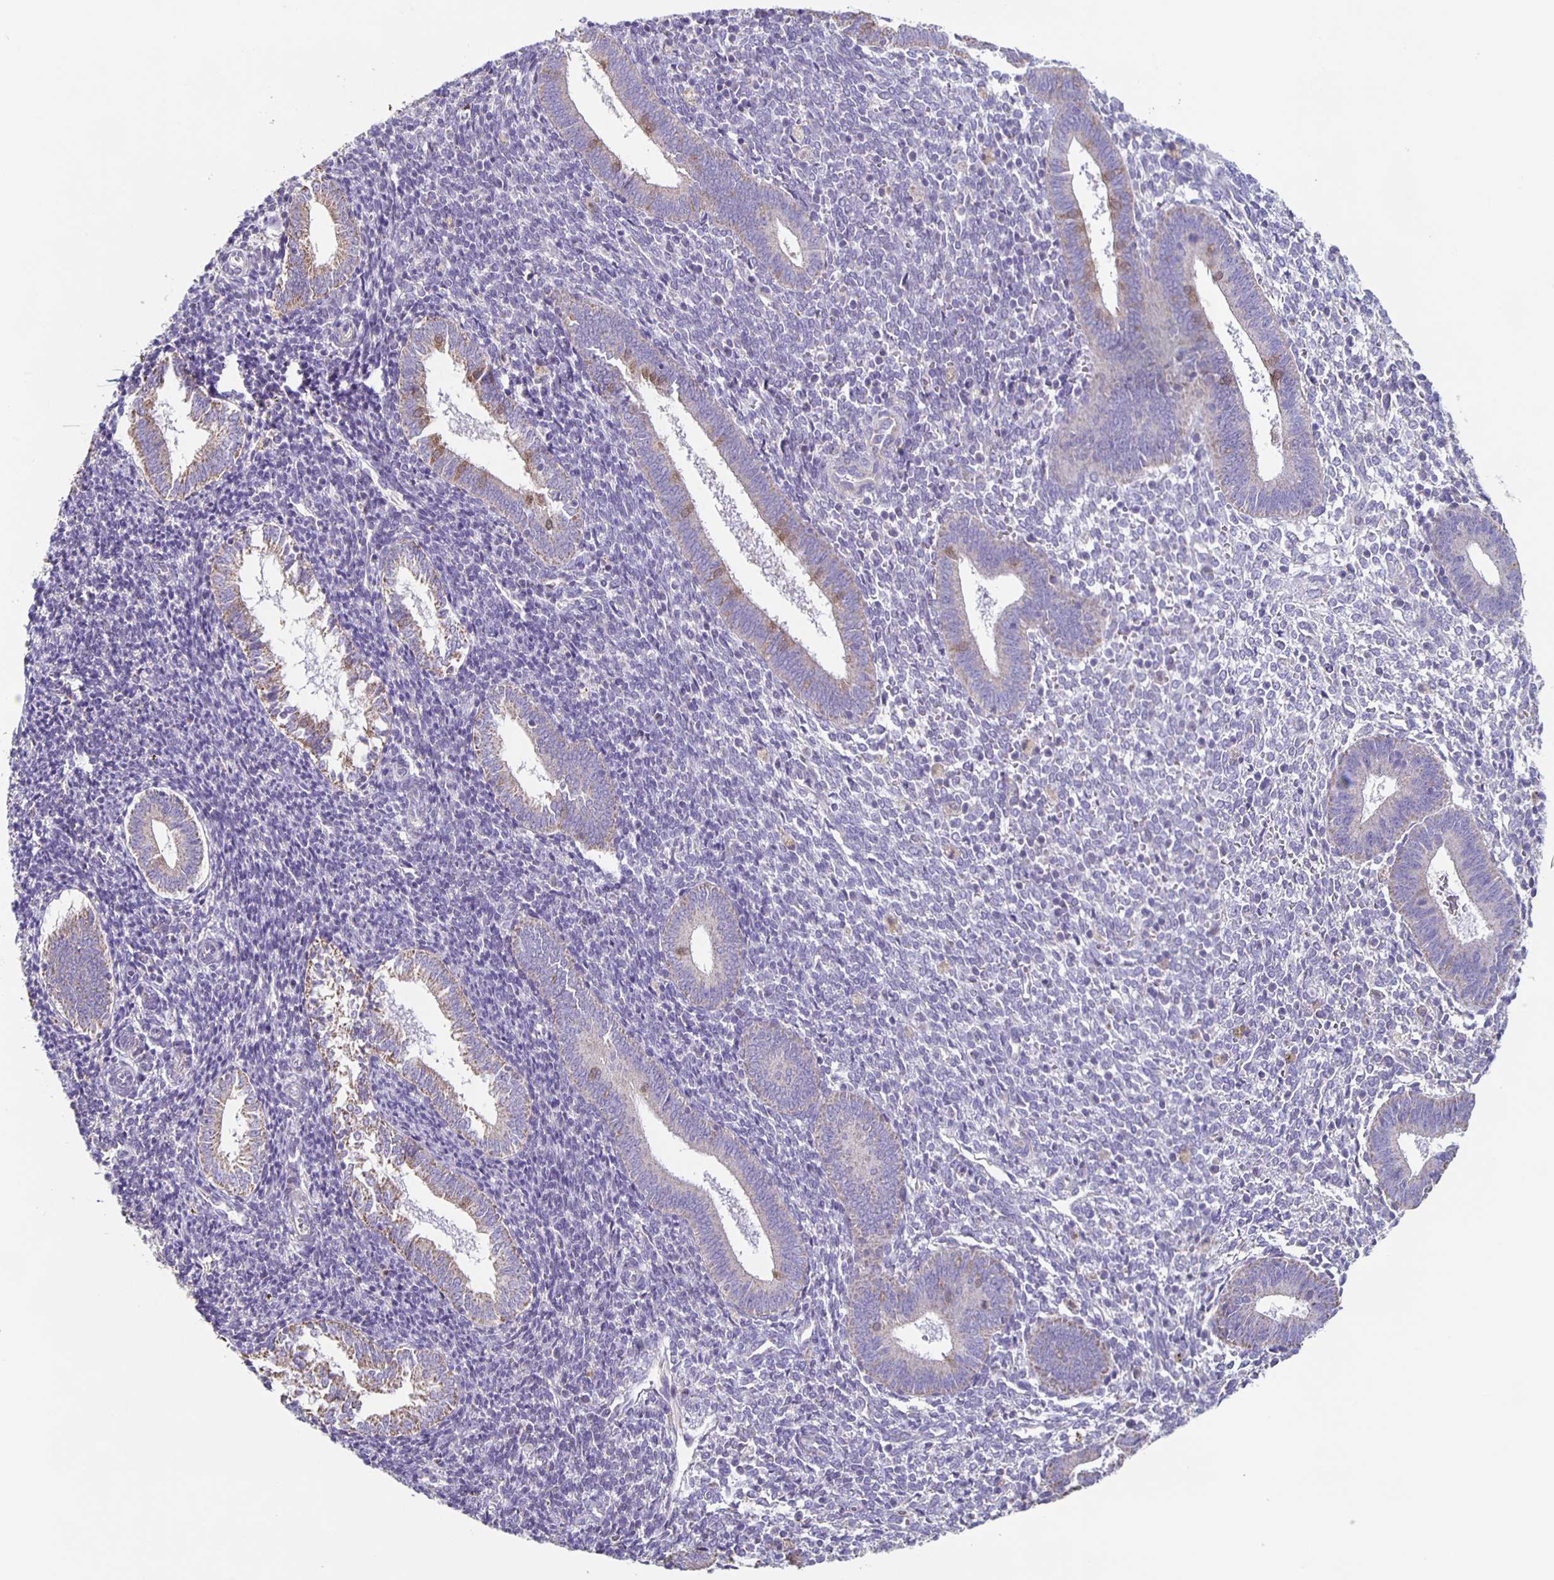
{"staining": {"intensity": "negative", "quantity": "none", "location": "none"}, "tissue": "endometrium", "cell_type": "Cells in endometrial stroma", "image_type": "normal", "snomed": [{"axis": "morphology", "description": "Normal tissue, NOS"}, {"axis": "topography", "description": "Endometrium"}], "caption": "Human endometrium stained for a protein using IHC displays no expression in cells in endometrial stroma.", "gene": "TPPP", "patient": {"sex": "female", "age": 25}}